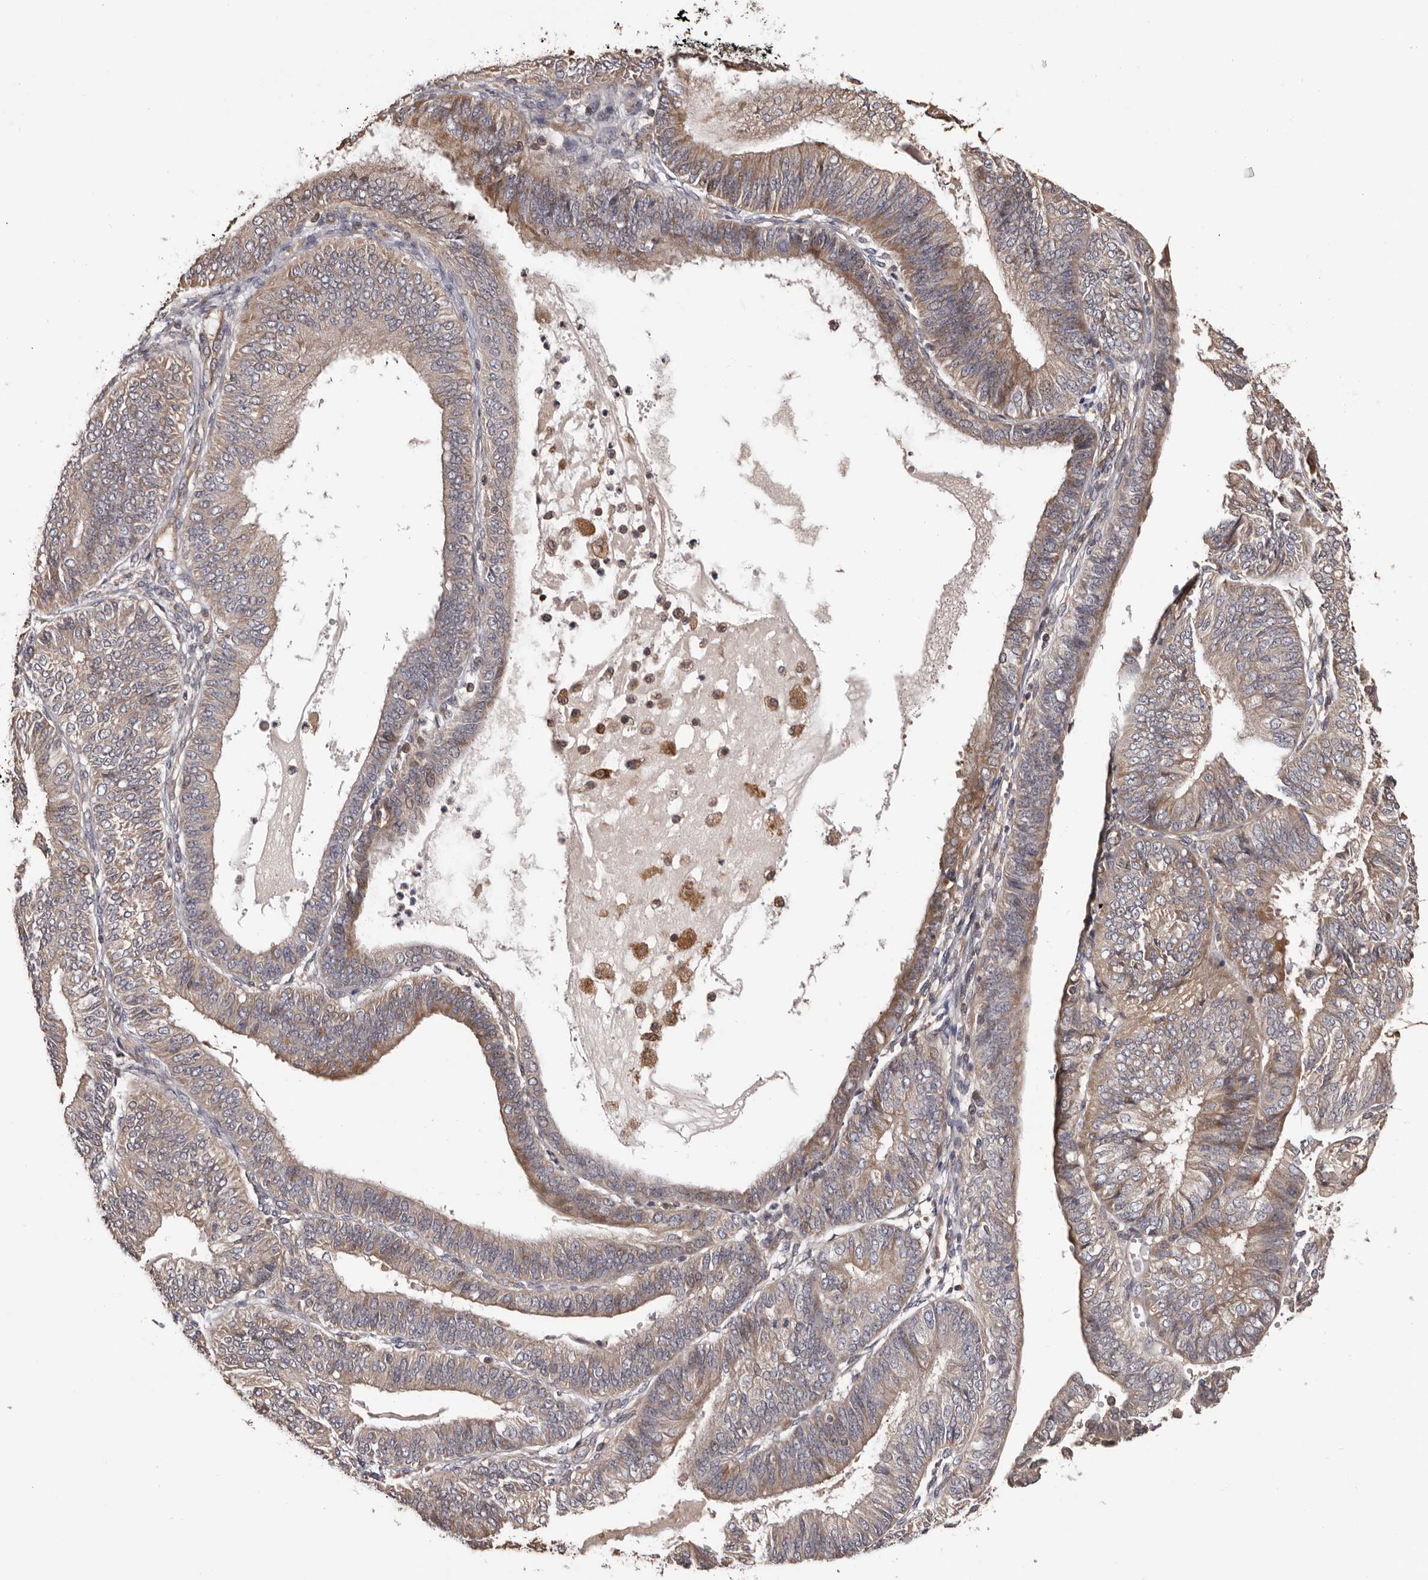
{"staining": {"intensity": "weak", "quantity": "<25%", "location": "cytoplasmic/membranous"}, "tissue": "endometrial cancer", "cell_type": "Tumor cells", "image_type": "cancer", "snomed": [{"axis": "morphology", "description": "Adenocarcinoma, NOS"}, {"axis": "topography", "description": "Endometrium"}], "caption": "The image exhibits no staining of tumor cells in endometrial adenocarcinoma.", "gene": "ADAMTS2", "patient": {"sex": "female", "age": 58}}